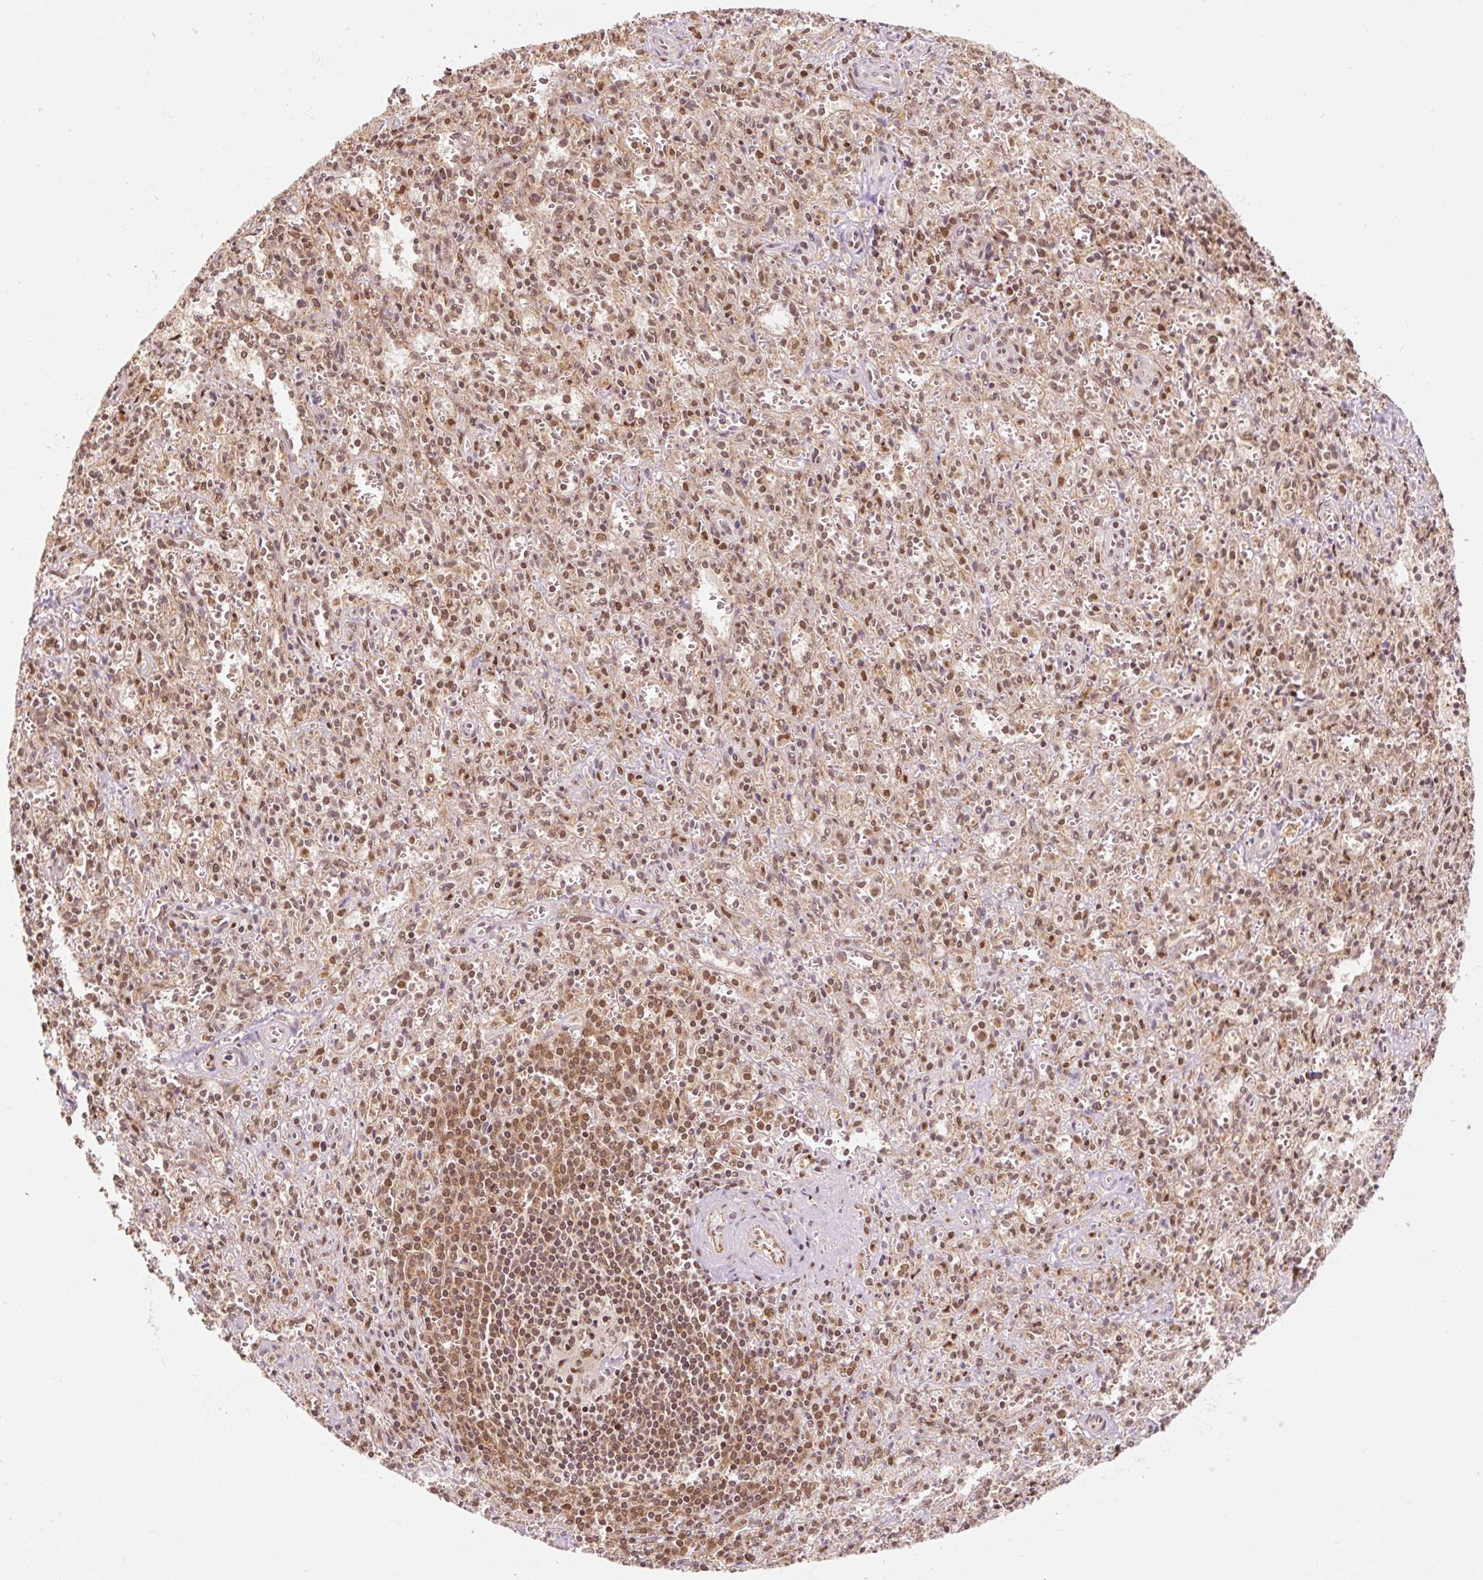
{"staining": {"intensity": "moderate", "quantity": "25%-75%", "location": "cytoplasmic/membranous,nuclear"}, "tissue": "spleen", "cell_type": "Cells in red pulp", "image_type": "normal", "snomed": [{"axis": "morphology", "description": "Normal tissue, NOS"}, {"axis": "topography", "description": "Spleen"}], "caption": "Protein staining of benign spleen displays moderate cytoplasmic/membranous,nuclear staining in approximately 25%-75% of cells in red pulp.", "gene": "CSTF1", "patient": {"sex": "female", "age": 26}}